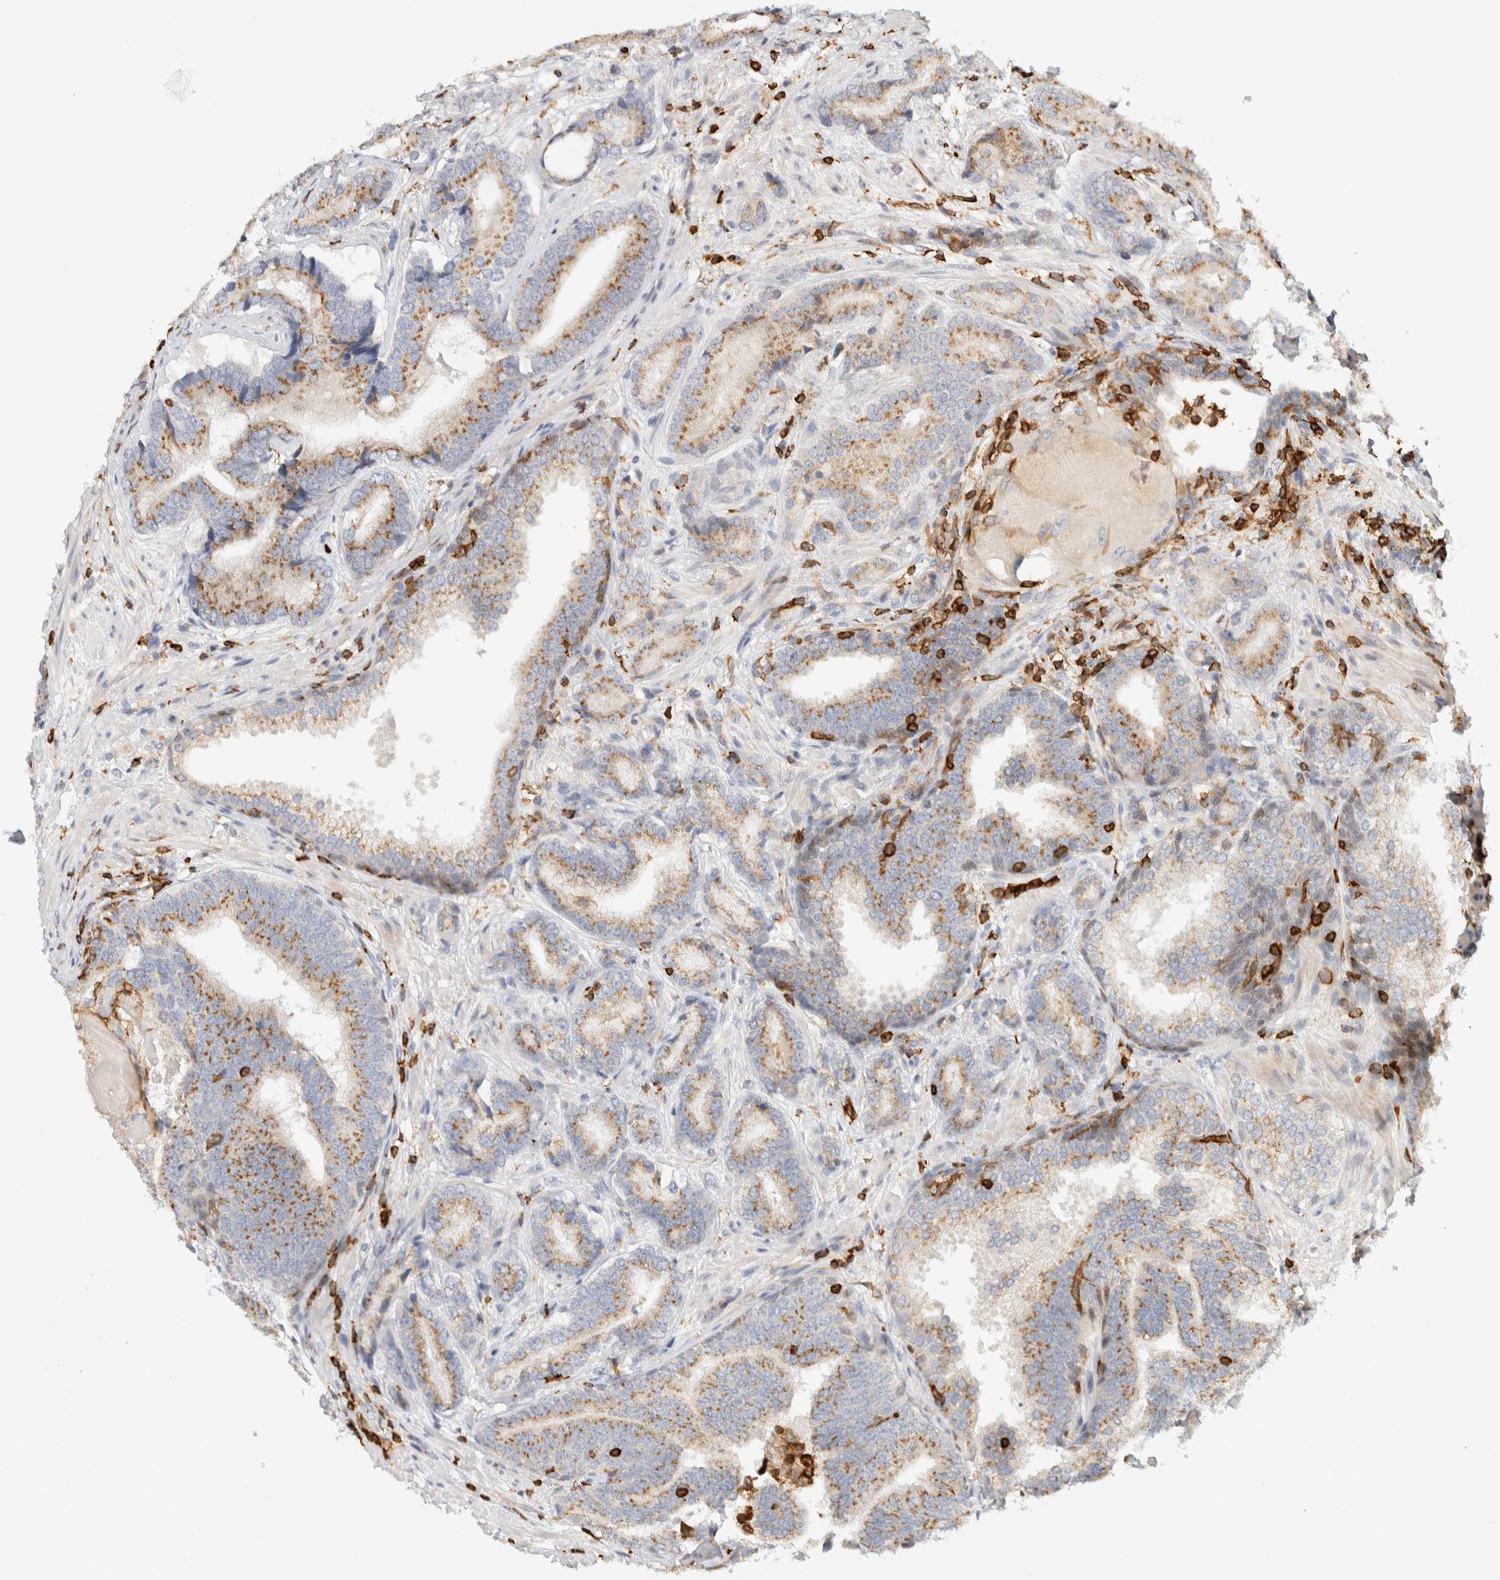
{"staining": {"intensity": "moderate", "quantity": ">75%", "location": "cytoplasmic/membranous"}, "tissue": "prostate cancer", "cell_type": "Tumor cells", "image_type": "cancer", "snomed": [{"axis": "morphology", "description": "Adenocarcinoma, High grade"}, {"axis": "topography", "description": "Prostate"}], "caption": "Prostate cancer stained for a protein reveals moderate cytoplasmic/membranous positivity in tumor cells.", "gene": "RUNDC1", "patient": {"sex": "male", "age": 55}}